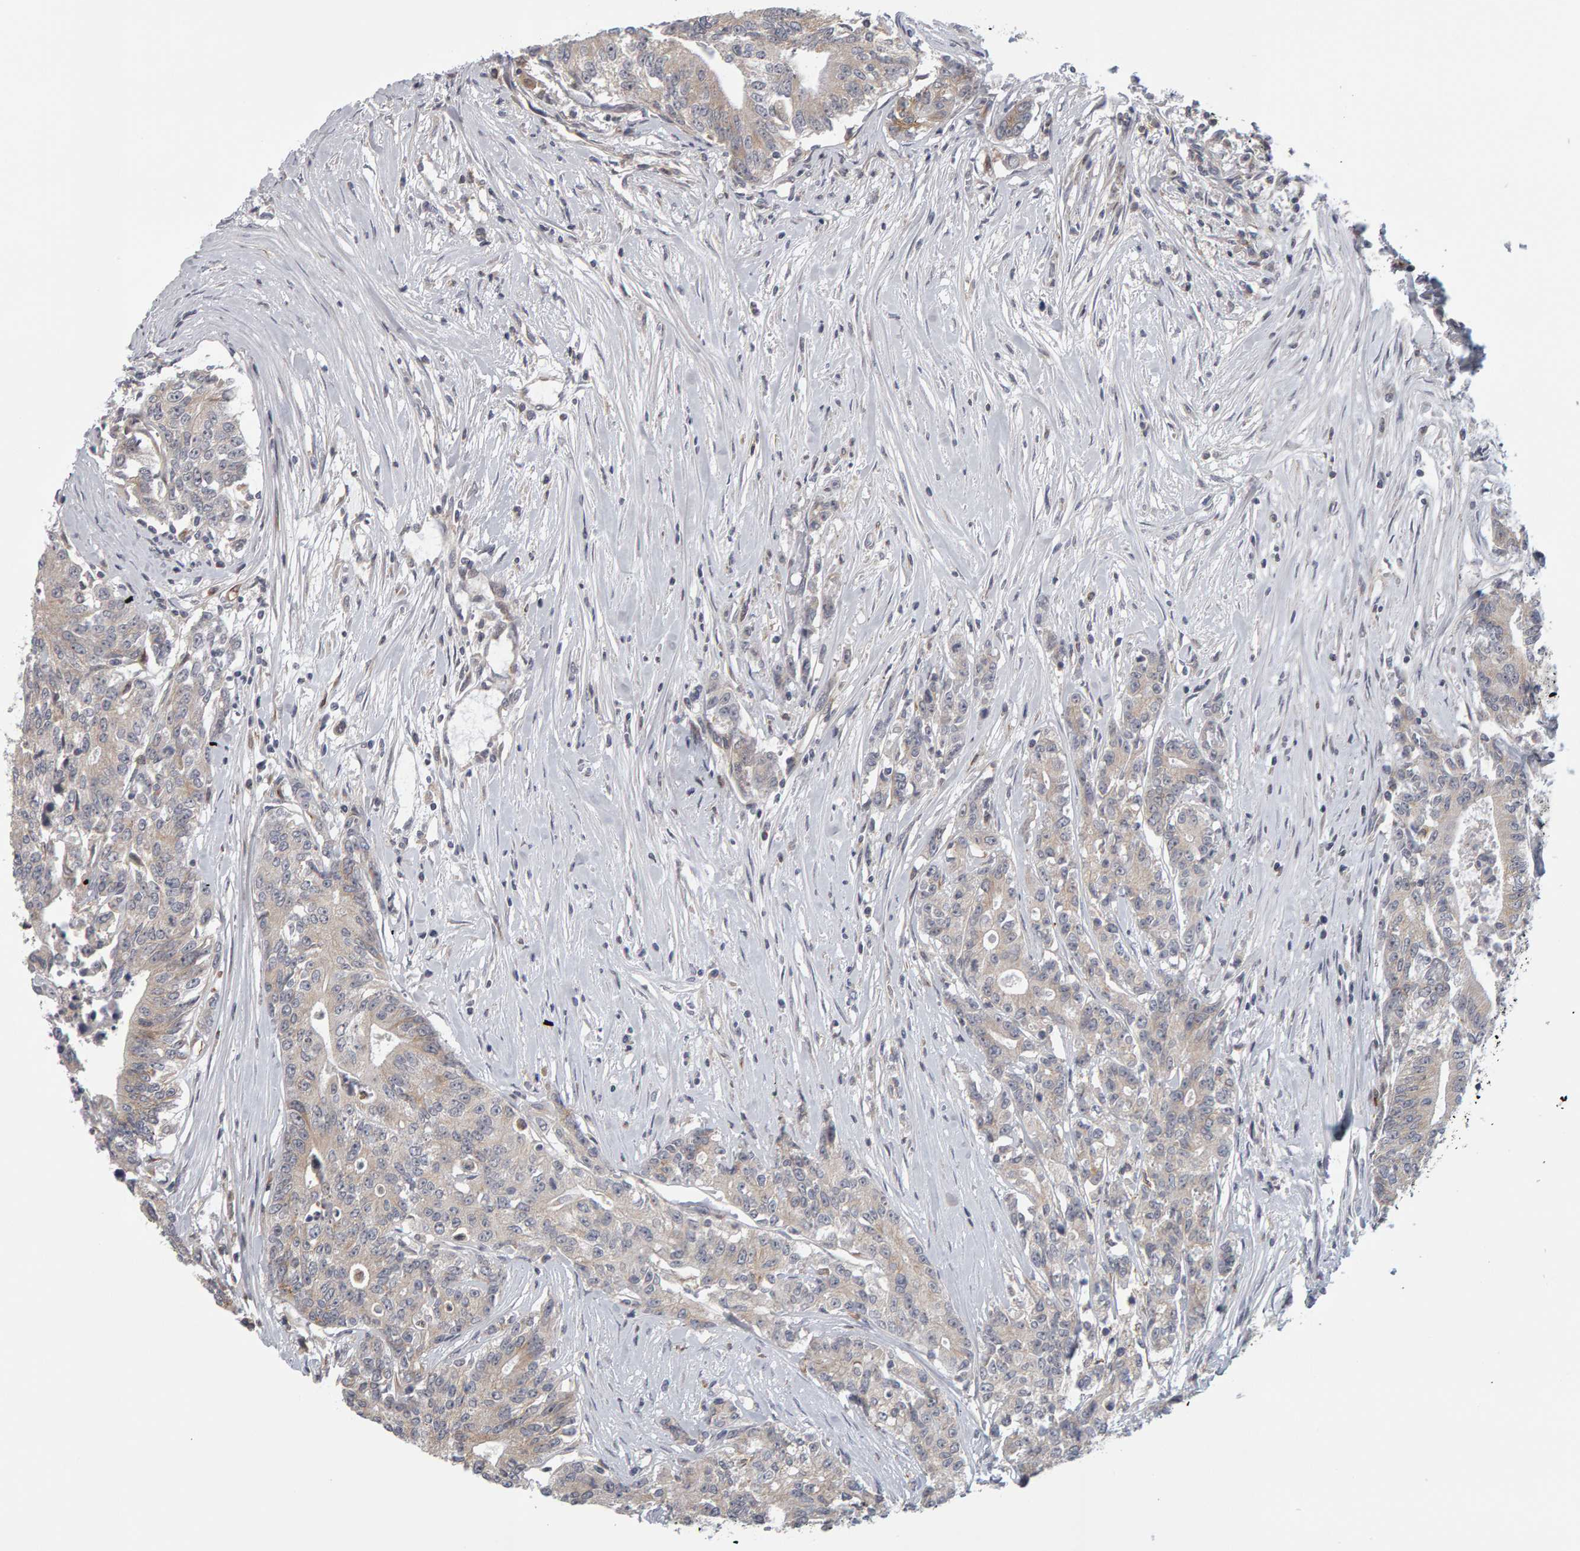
{"staining": {"intensity": "negative", "quantity": "none", "location": "none"}, "tissue": "colorectal cancer", "cell_type": "Tumor cells", "image_type": "cancer", "snomed": [{"axis": "morphology", "description": "Adenocarcinoma, NOS"}, {"axis": "topography", "description": "Colon"}], "caption": "Tumor cells show no significant protein staining in colorectal cancer. The staining is performed using DAB brown chromogen with nuclei counter-stained in using hematoxylin.", "gene": "MSRA", "patient": {"sex": "female", "age": 77}}